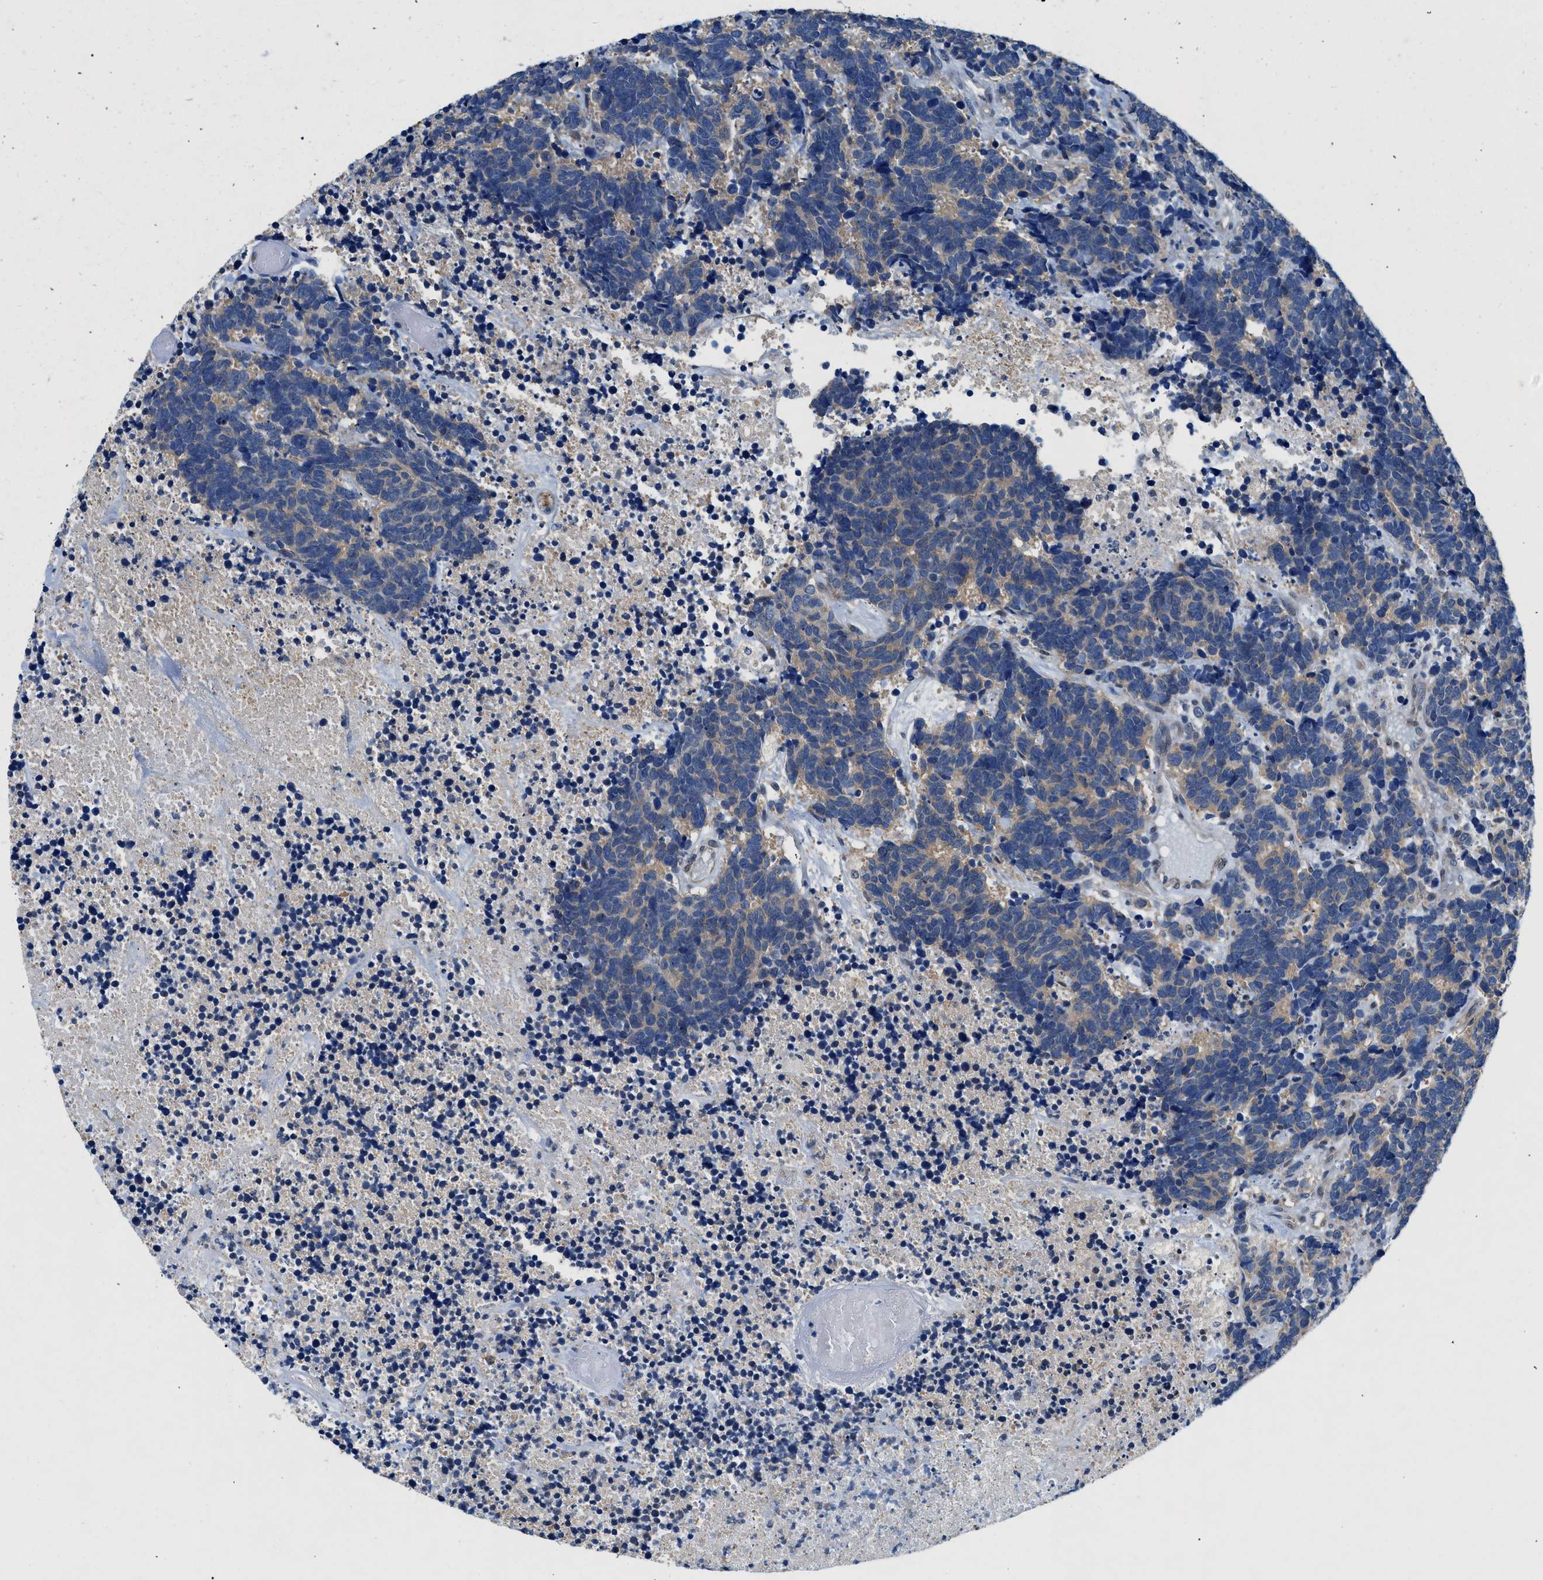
{"staining": {"intensity": "weak", "quantity": "<25%", "location": "cytoplasmic/membranous"}, "tissue": "carcinoid", "cell_type": "Tumor cells", "image_type": "cancer", "snomed": [{"axis": "morphology", "description": "Carcinoma, NOS"}, {"axis": "morphology", "description": "Carcinoid, malignant, NOS"}, {"axis": "topography", "description": "Urinary bladder"}], "caption": "Carcinoma stained for a protein using immunohistochemistry reveals no expression tumor cells.", "gene": "COPS2", "patient": {"sex": "male", "age": 57}}